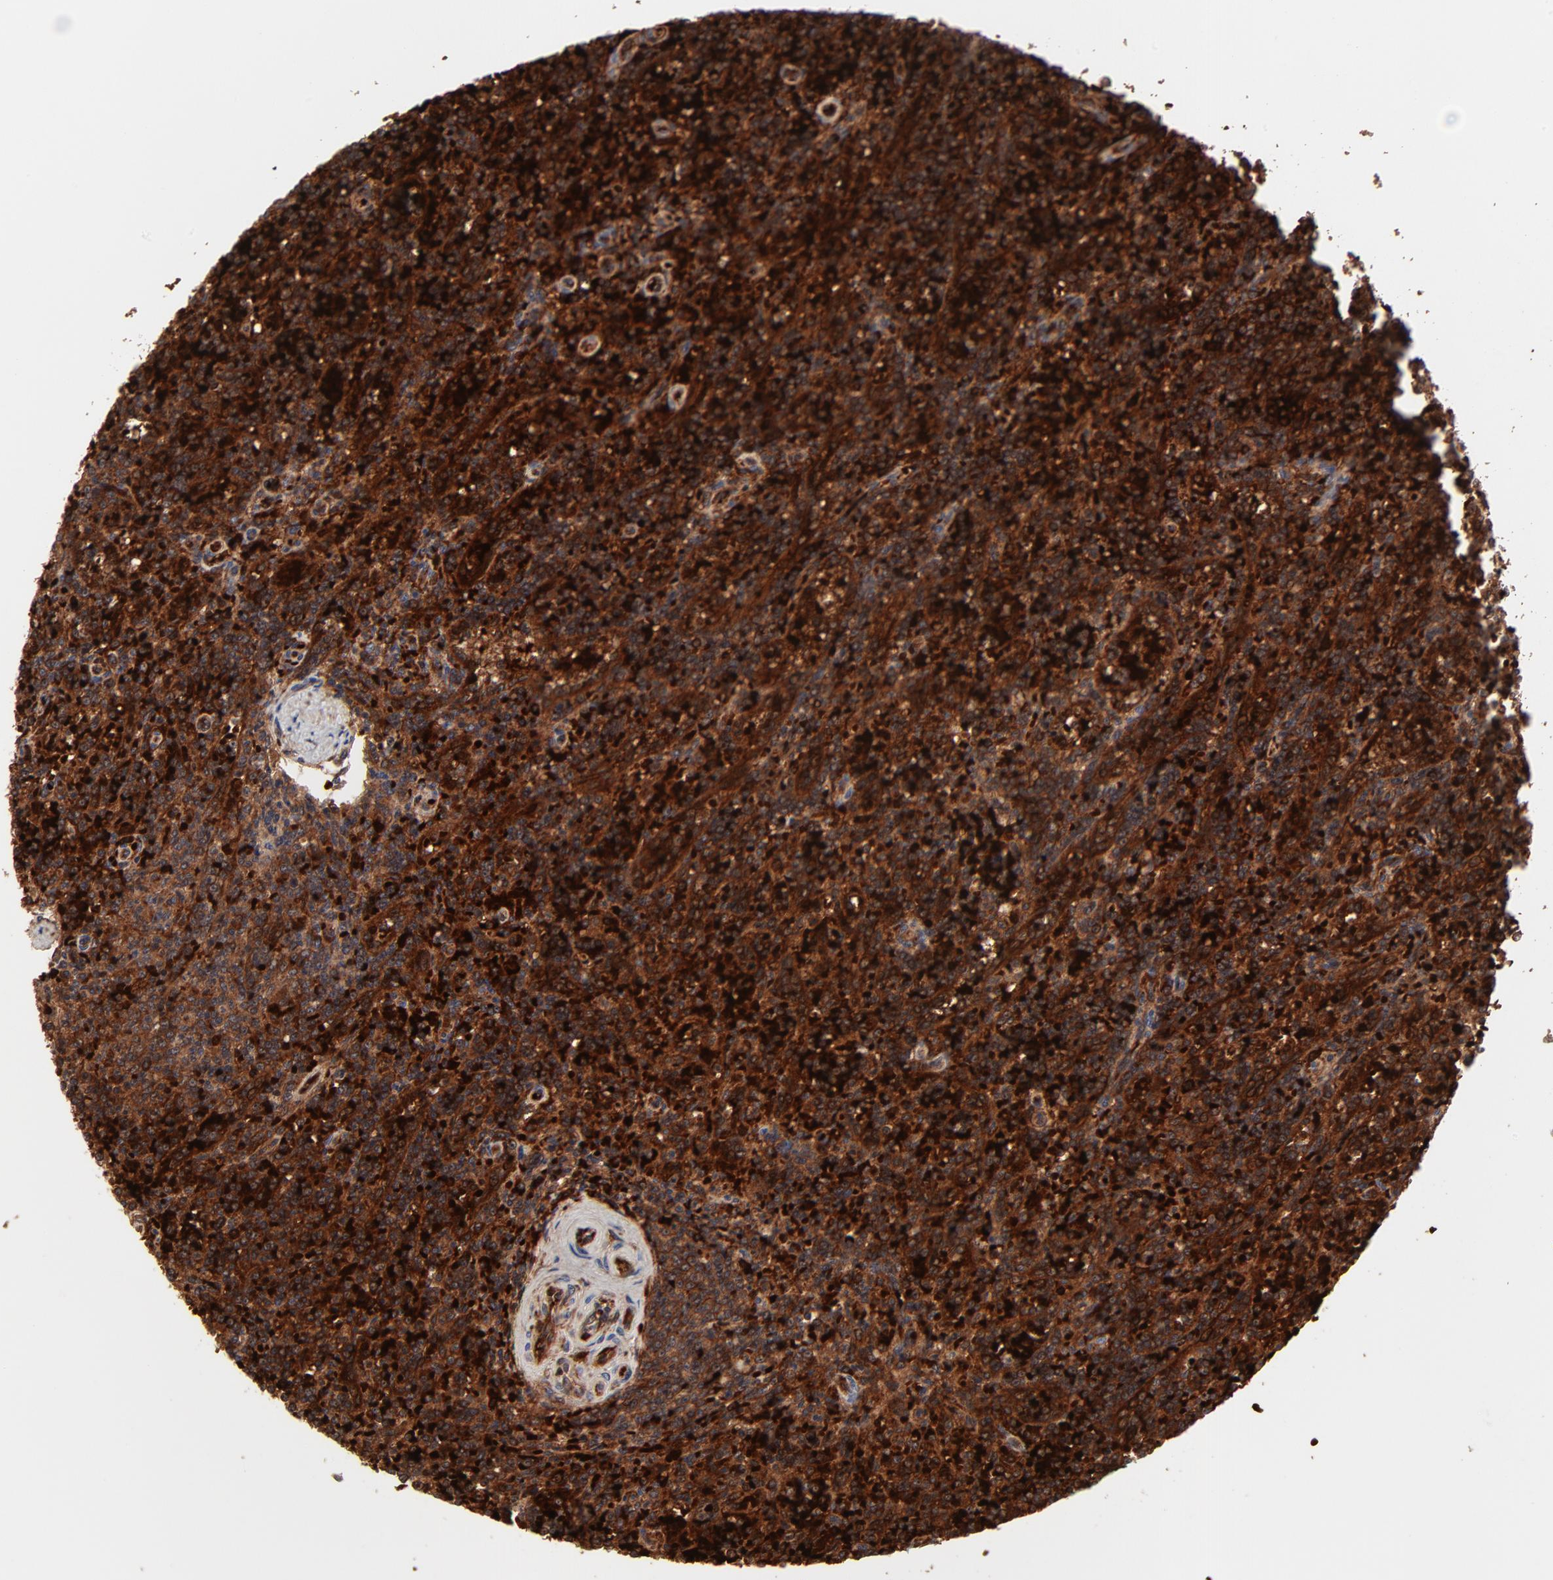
{"staining": {"intensity": "strong", "quantity": ">75%", "location": "cytoplasmic/membranous,nuclear"}, "tissue": "lymphoma", "cell_type": "Tumor cells", "image_type": "cancer", "snomed": [{"axis": "morphology", "description": "Malignant lymphoma, non-Hodgkin's type, Low grade"}, {"axis": "topography", "description": "Spleen"}], "caption": "Immunohistochemistry (IHC) of human lymphoma exhibits high levels of strong cytoplasmic/membranous and nuclear expression in approximately >75% of tumor cells.", "gene": "CASP10", "patient": {"sex": "male", "age": 73}}